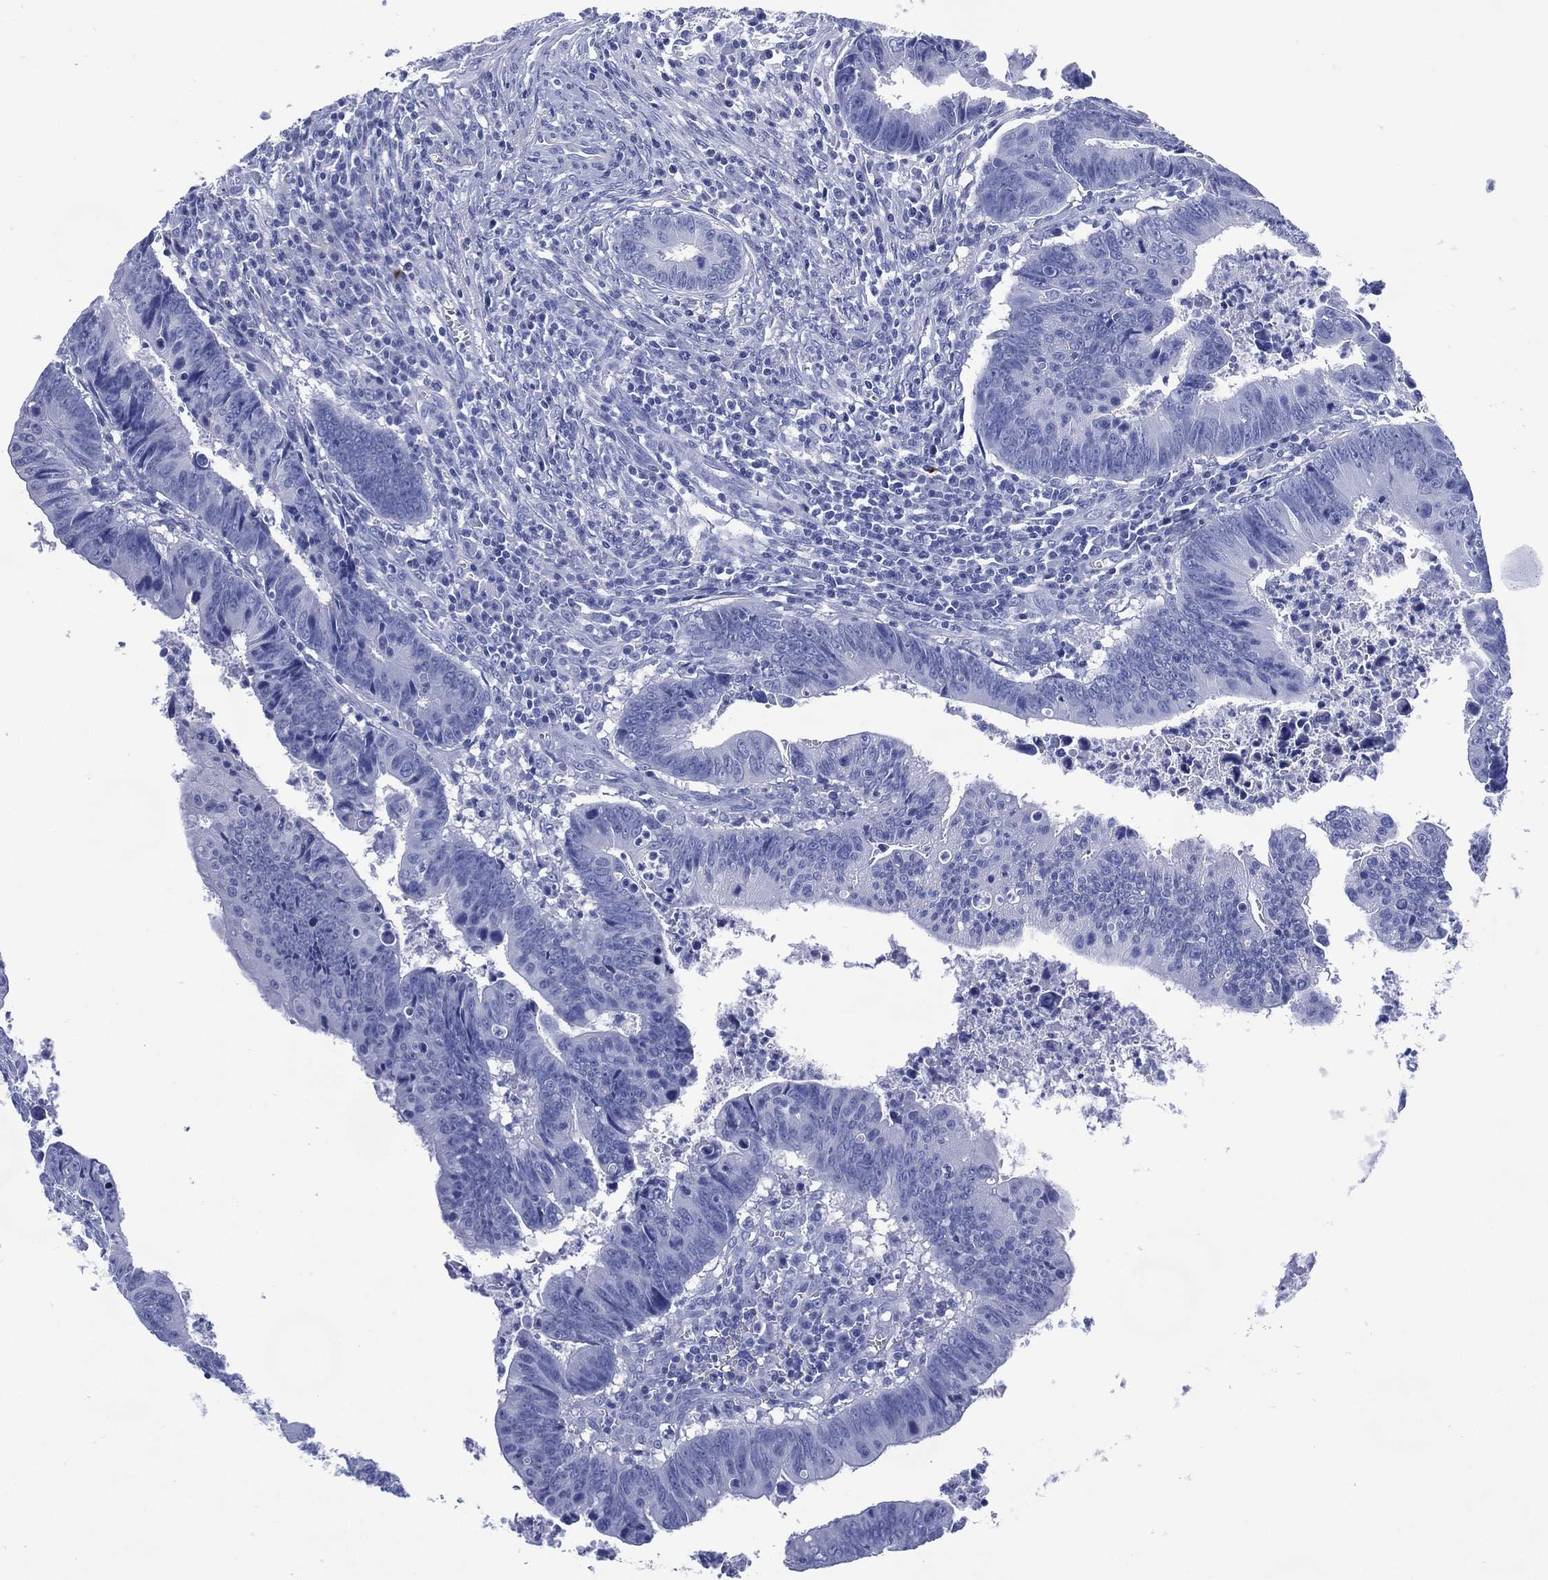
{"staining": {"intensity": "negative", "quantity": "none", "location": "none"}, "tissue": "colorectal cancer", "cell_type": "Tumor cells", "image_type": "cancer", "snomed": [{"axis": "morphology", "description": "Adenocarcinoma, NOS"}, {"axis": "topography", "description": "Colon"}], "caption": "Colorectal cancer was stained to show a protein in brown. There is no significant expression in tumor cells.", "gene": "SHCBP1L", "patient": {"sex": "female", "age": 87}}